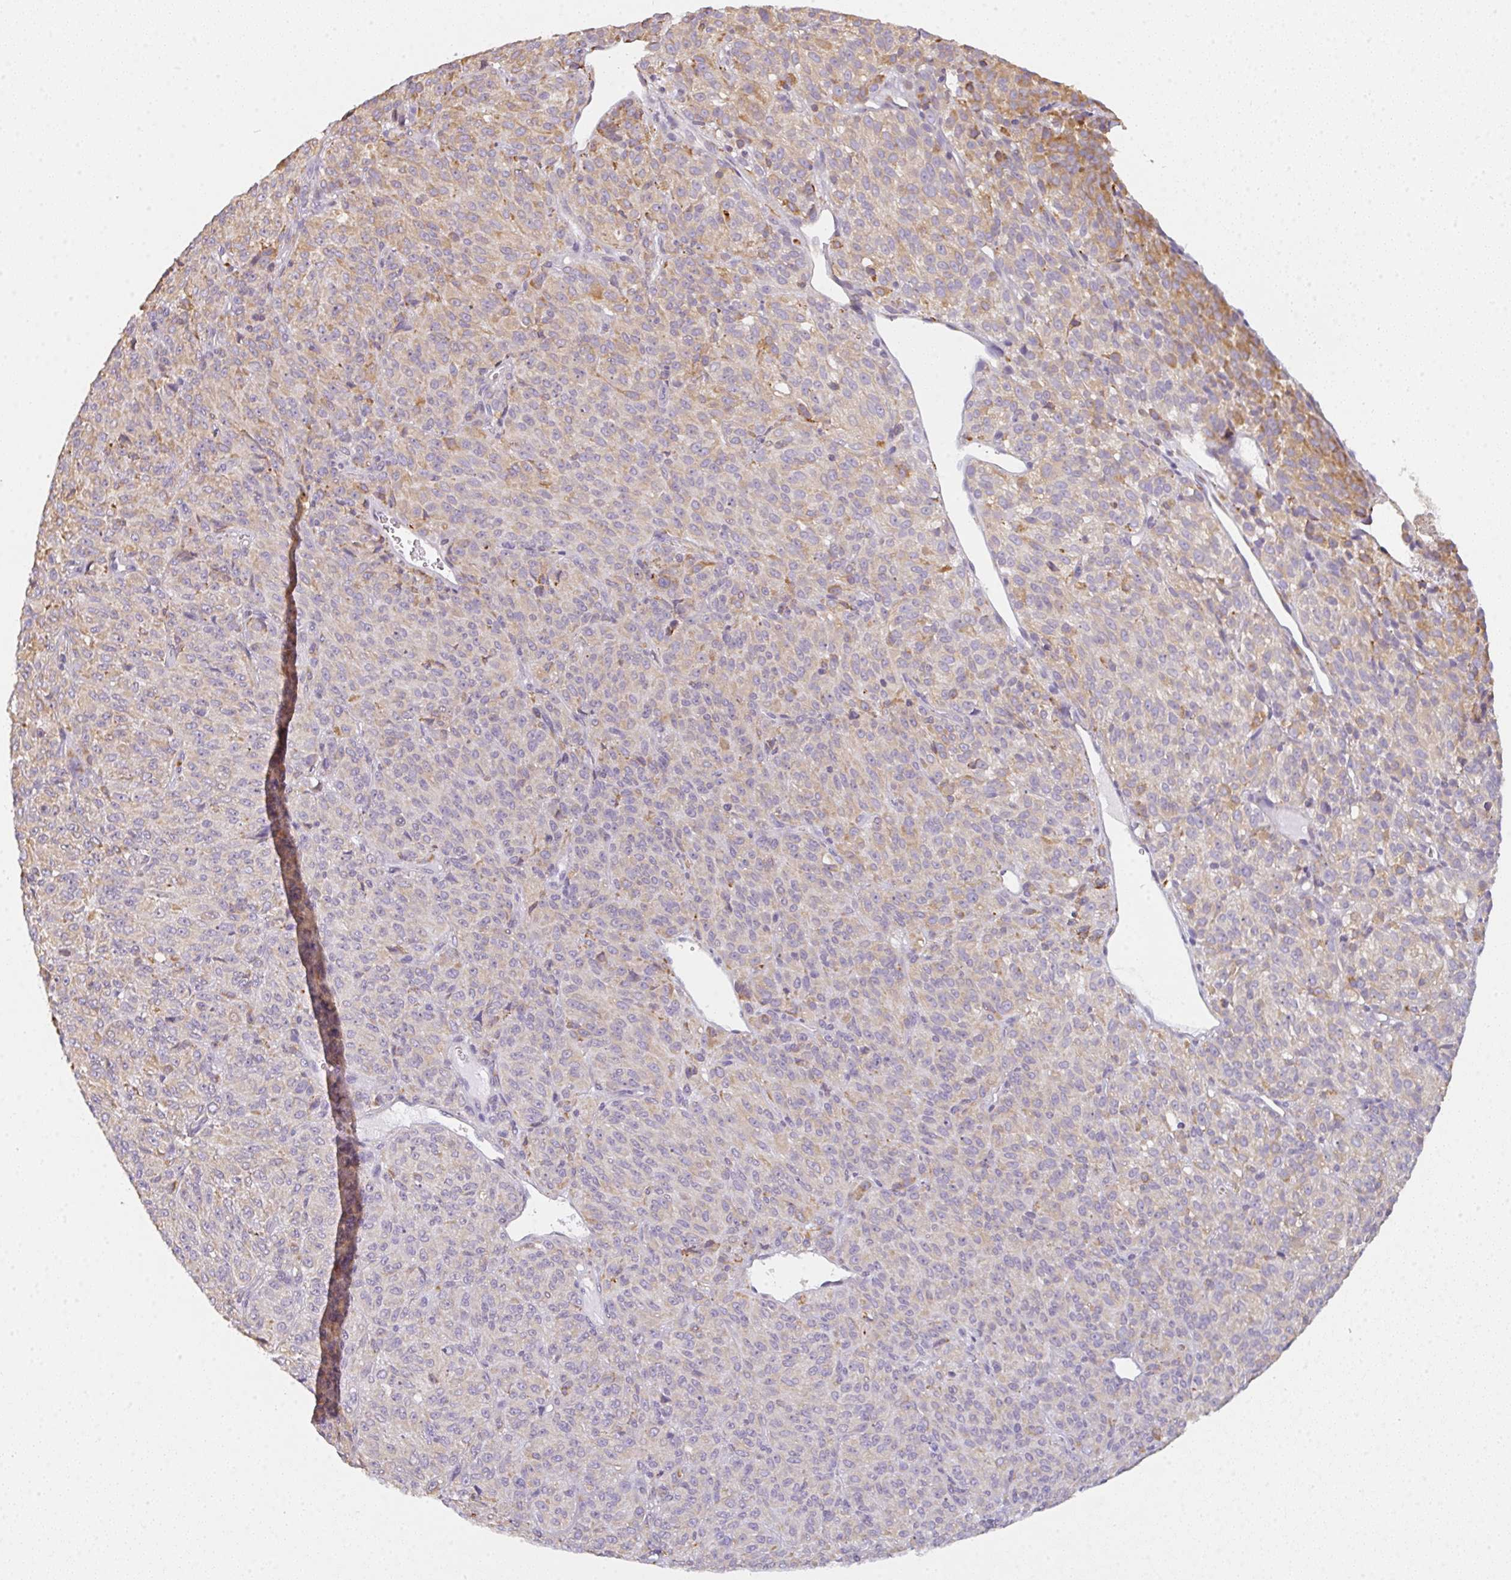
{"staining": {"intensity": "weak", "quantity": "25%-75%", "location": "cytoplasmic/membranous"}, "tissue": "melanoma", "cell_type": "Tumor cells", "image_type": "cancer", "snomed": [{"axis": "morphology", "description": "Malignant melanoma, Metastatic site"}, {"axis": "topography", "description": "Brain"}], "caption": "Immunohistochemical staining of human melanoma reveals low levels of weak cytoplasmic/membranous expression in about 25%-75% of tumor cells.", "gene": "DOK4", "patient": {"sex": "female", "age": 56}}